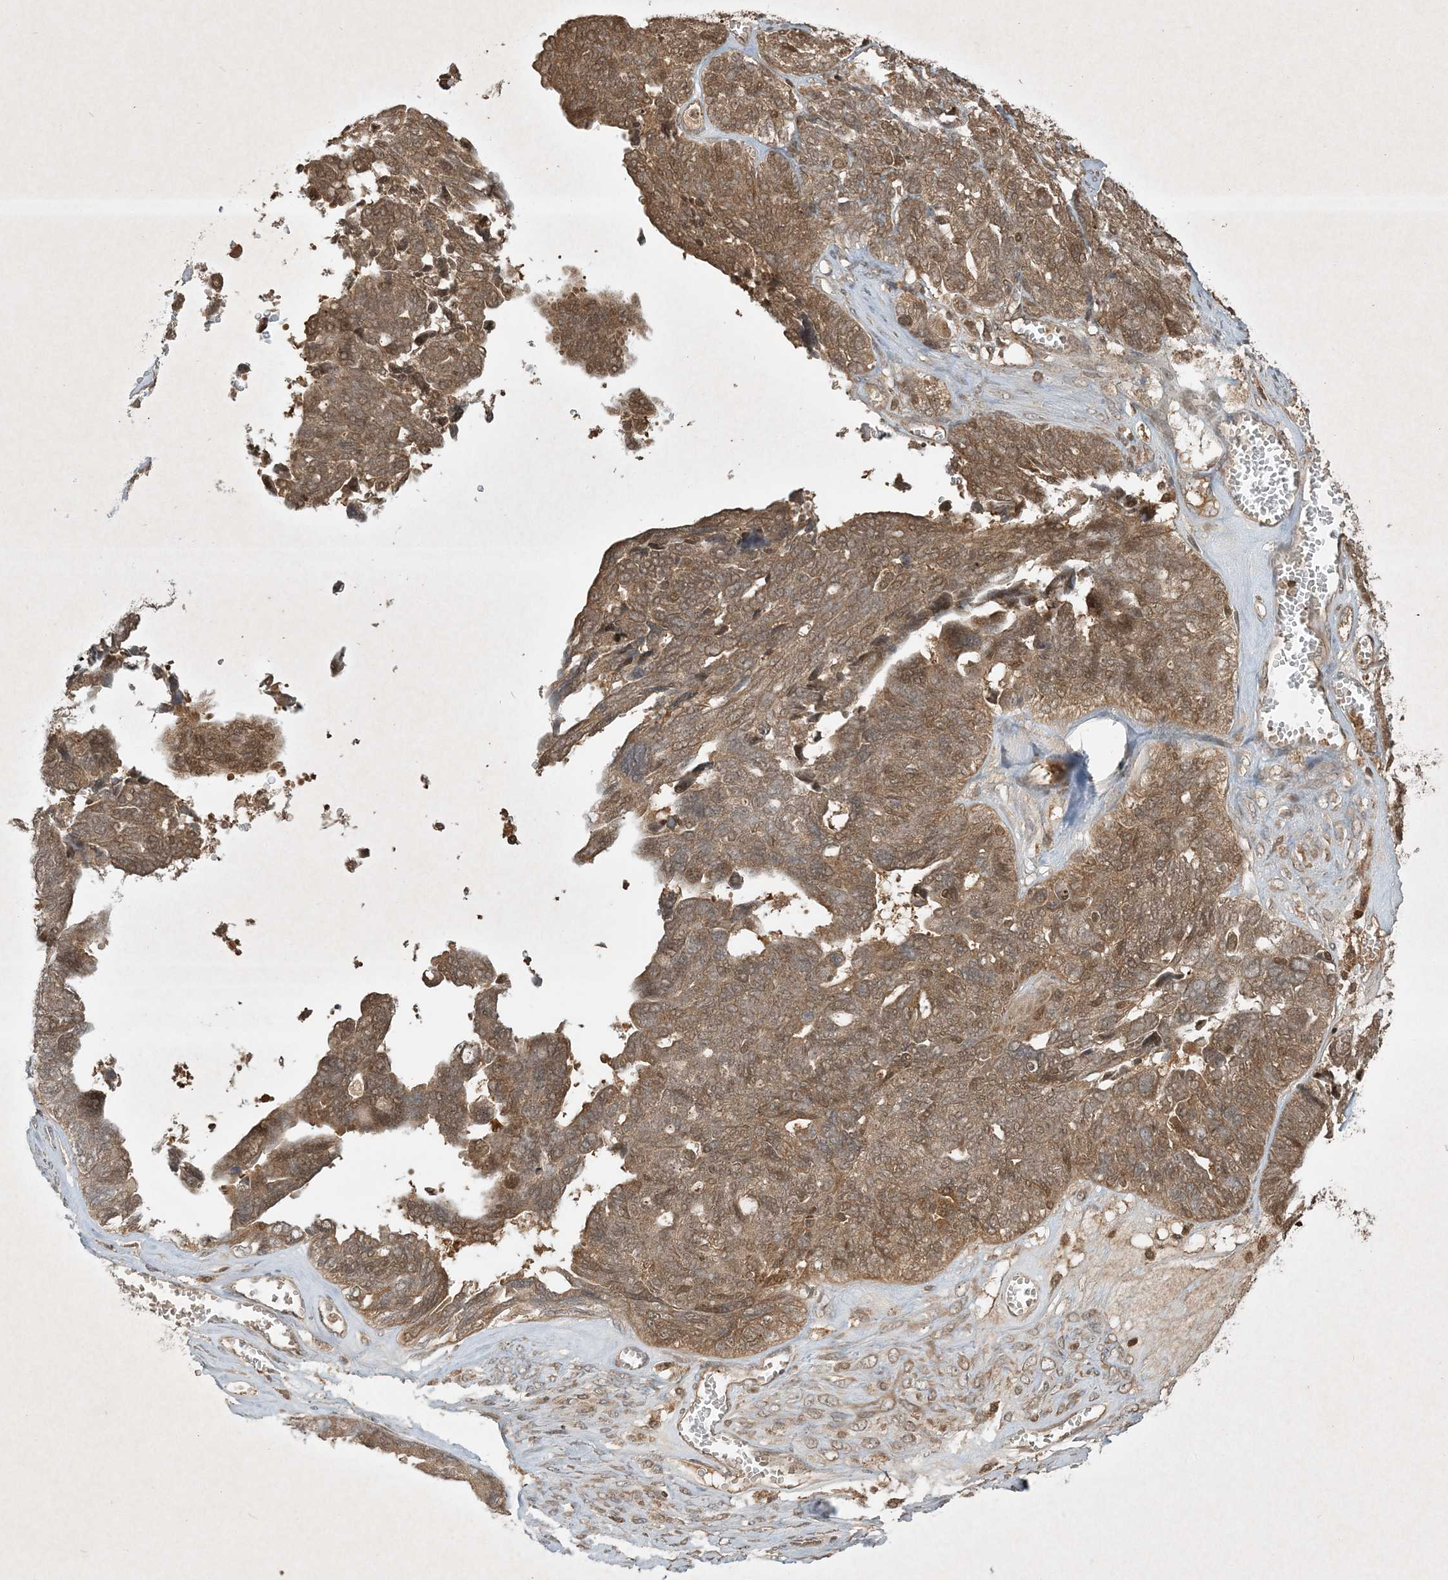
{"staining": {"intensity": "moderate", "quantity": ">75%", "location": "cytoplasmic/membranous"}, "tissue": "ovarian cancer", "cell_type": "Tumor cells", "image_type": "cancer", "snomed": [{"axis": "morphology", "description": "Cystadenocarcinoma, serous, NOS"}, {"axis": "topography", "description": "Ovary"}], "caption": "Ovarian serous cystadenocarcinoma was stained to show a protein in brown. There is medium levels of moderate cytoplasmic/membranous staining in about >75% of tumor cells.", "gene": "PLTP", "patient": {"sex": "female", "age": 79}}